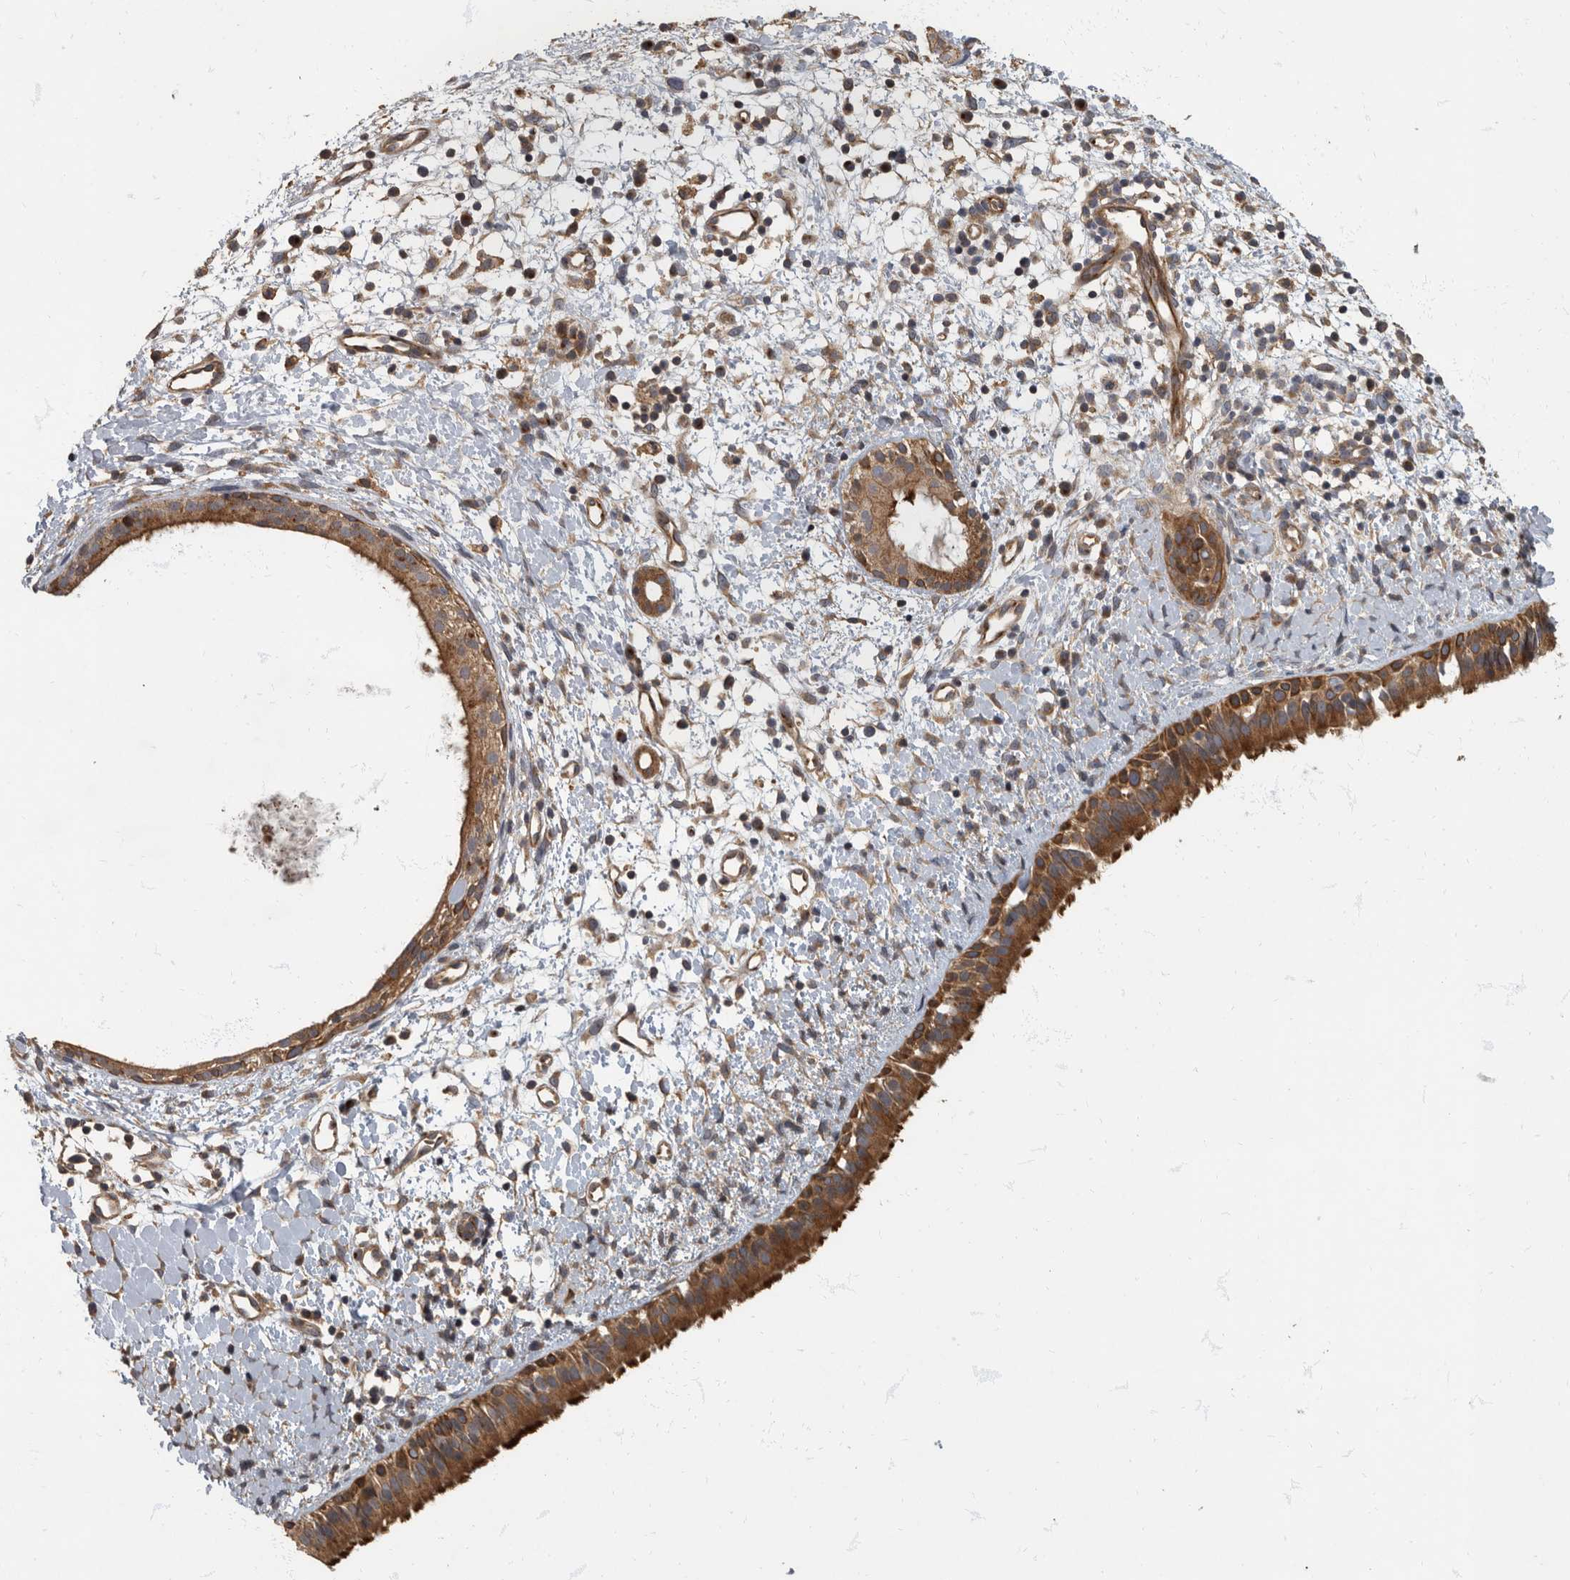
{"staining": {"intensity": "strong", "quantity": ">75%", "location": "cytoplasmic/membranous"}, "tissue": "nasopharynx", "cell_type": "Respiratory epithelial cells", "image_type": "normal", "snomed": [{"axis": "morphology", "description": "Normal tissue, NOS"}, {"axis": "topography", "description": "Nasopharynx"}], "caption": "High-magnification brightfield microscopy of normal nasopharynx stained with DAB (brown) and counterstained with hematoxylin (blue). respiratory epithelial cells exhibit strong cytoplasmic/membranous positivity is identified in approximately>75% of cells. The staining was performed using DAB (3,3'-diaminobenzidine) to visualize the protein expression in brown, while the nuclei were stained in blue with hematoxylin (Magnification: 20x).", "gene": "IQCK", "patient": {"sex": "male", "age": 22}}